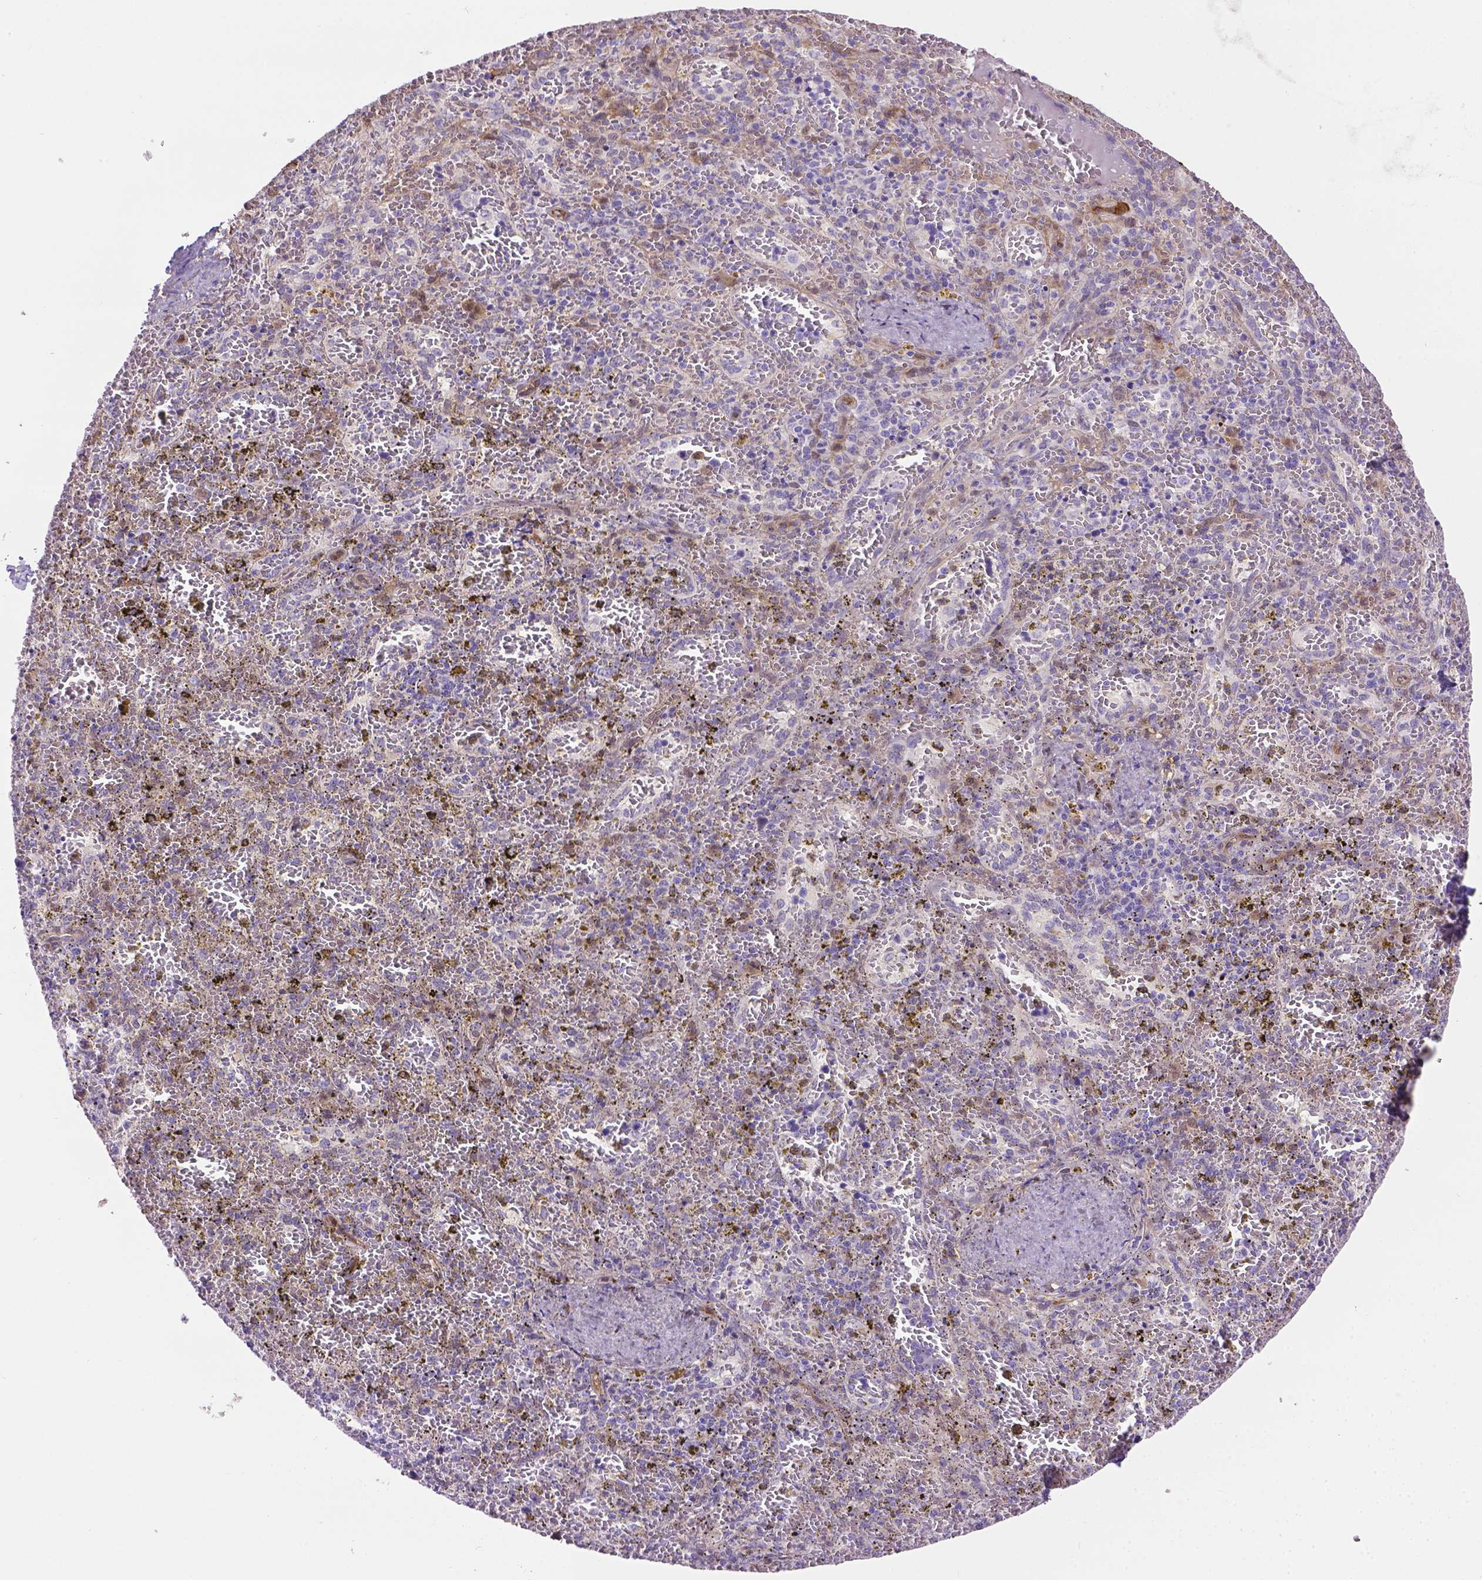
{"staining": {"intensity": "negative", "quantity": "none", "location": "none"}, "tissue": "spleen", "cell_type": "Cells in red pulp", "image_type": "normal", "snomed": [{"axis": "morphology", "description": "Normal tissue, NOS"}, {"axis": "topography", "description": "Spleen"}], "caption": "This is a histopathology image of IHC staining of normal spleen, which shows no staining in cells in red pulp.", "gene": "CLIC4", "patient": {"sex": "female", "age": 50}}